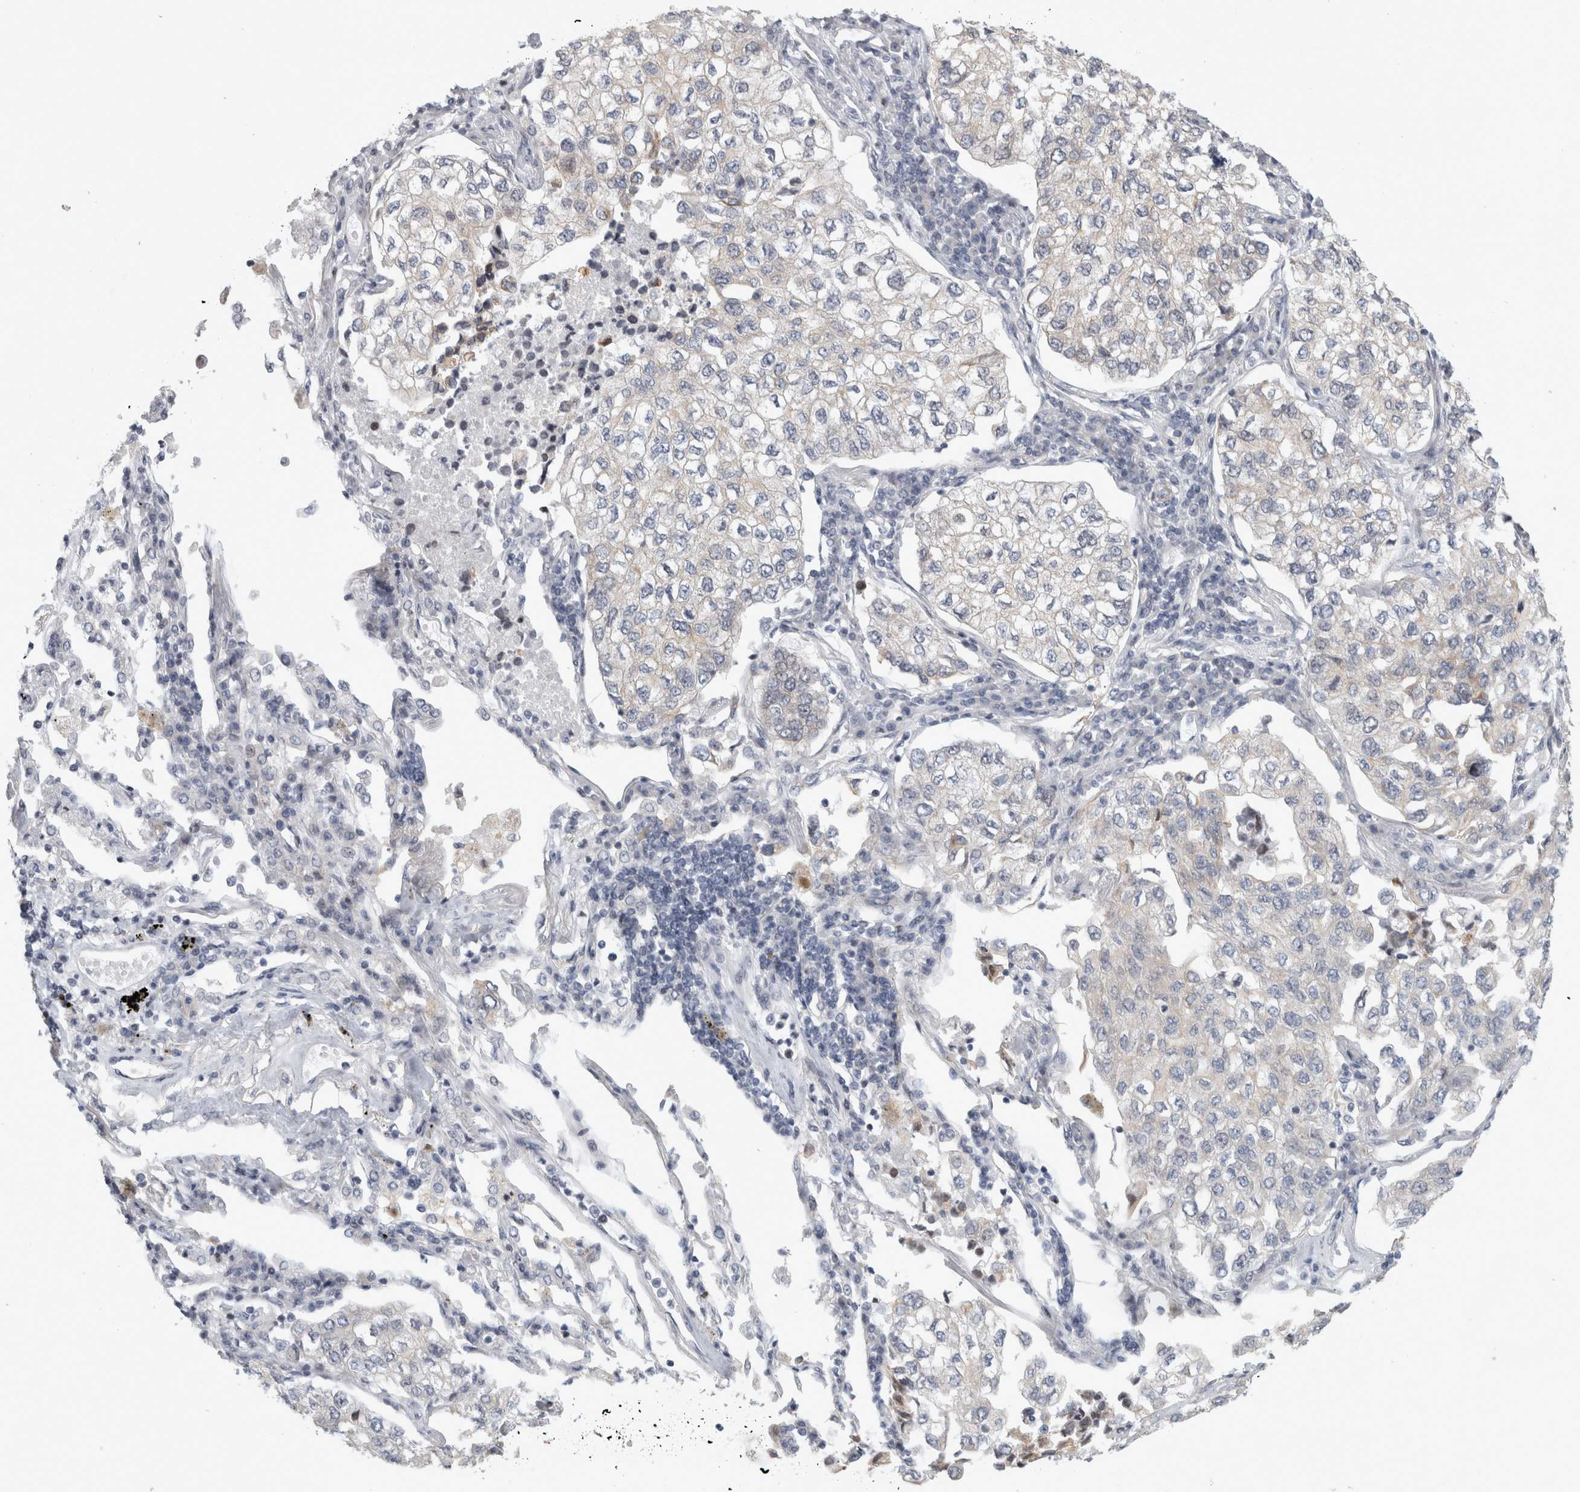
{"staining": {"intensity": "negative", "quantity": "none", "location": "none"}, "tissue": "lung cancer", "cell_type": "Tumor cells", "image_type": "cancer", "snomed": [{"axis": "morphology", "description": "Adenocarcinoma, NOS"}, {"axis": "topography", "description": "Lung"}], "caption": "Human lung adenocarcinoma stained for a protein using immunohistochemistry (IHC) exhibits no positivity in tumor cells.", "gene": "UTP25", "patient": {"sex": "male", "age": 63}}